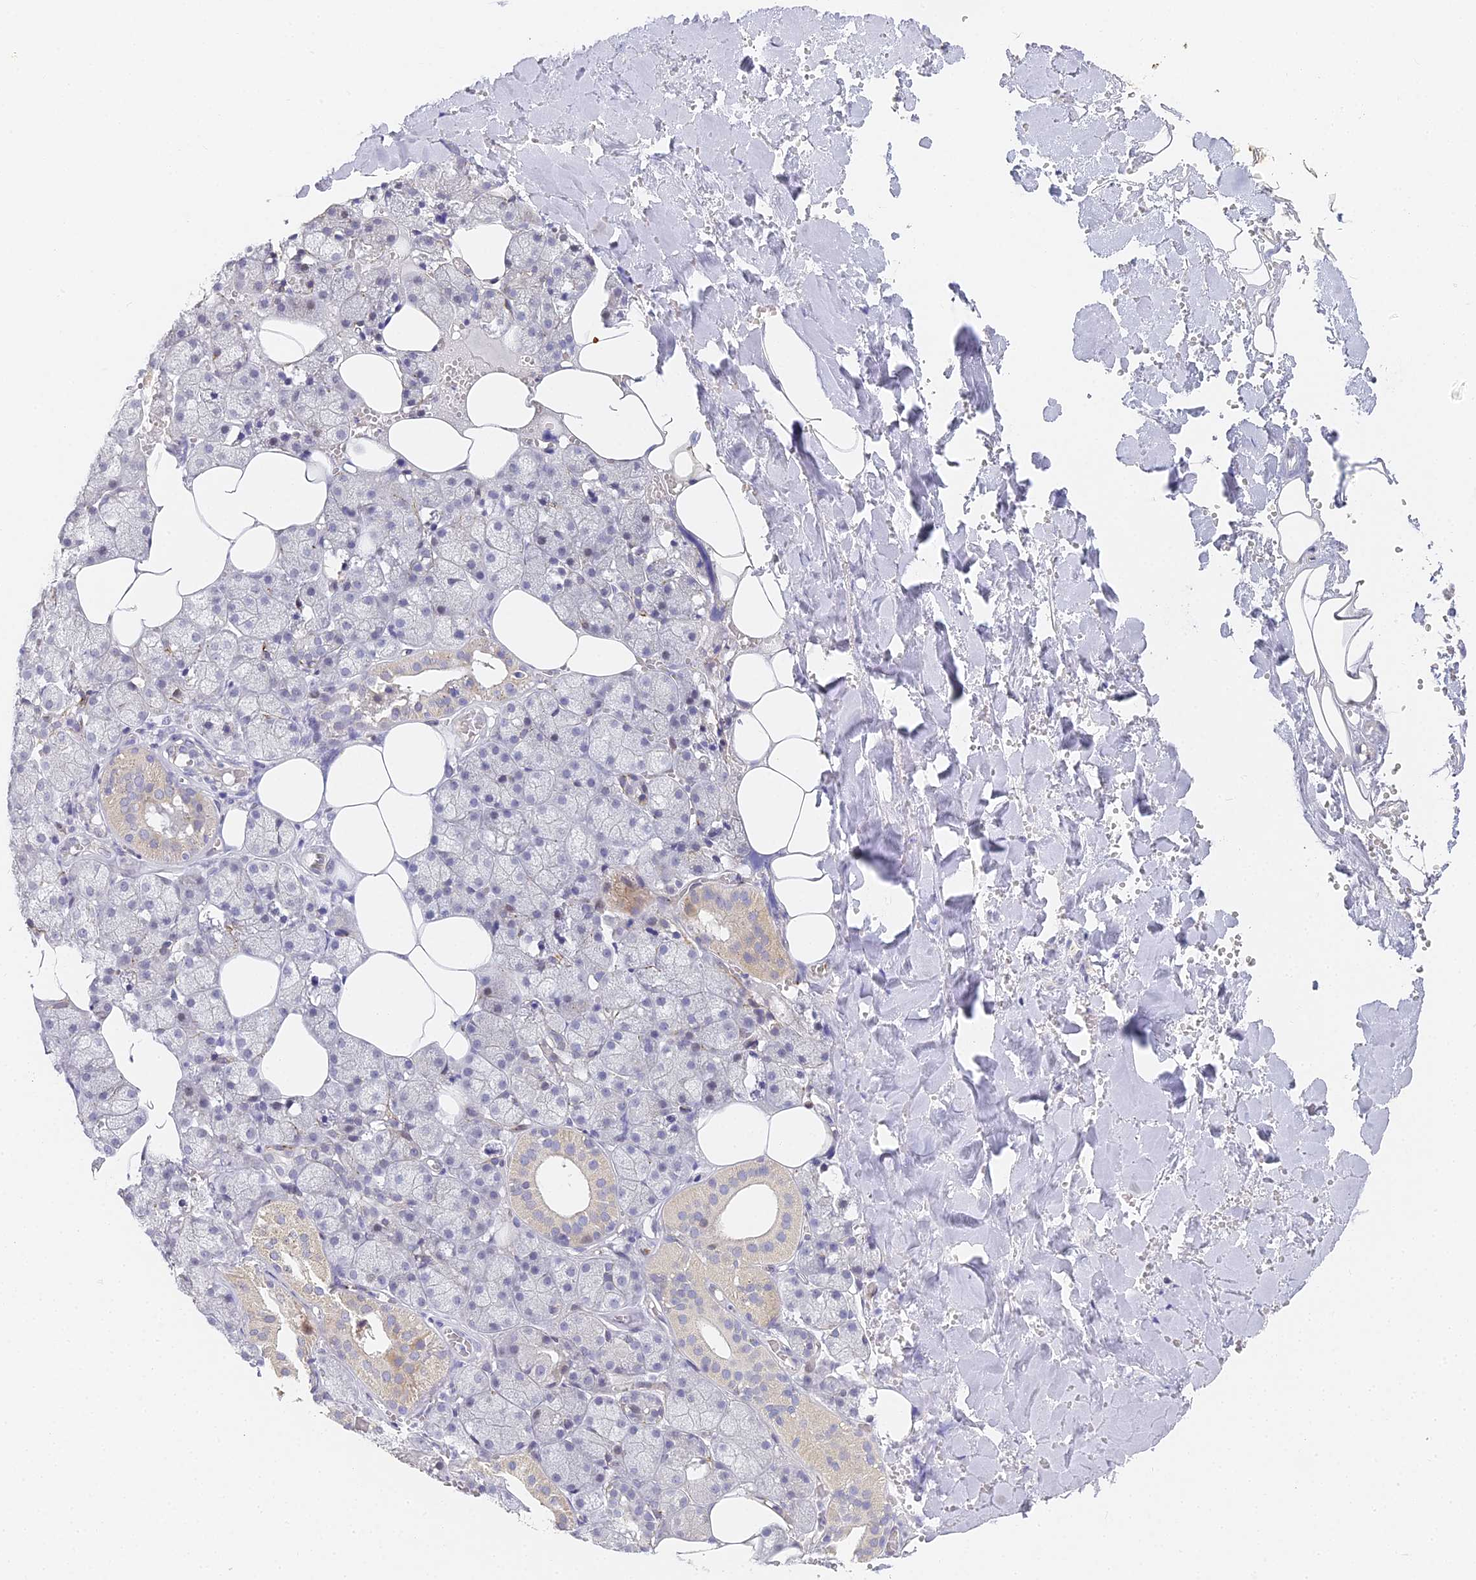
{"staining": {"intensity": "weak", "quantity": "<25%", "location": "cytoplasmic/membranous"}, "tissue": "salivary gland", "cell_type": "Glandular cells", "image_type": "normal", "snomed": [{"axis": "morphology", "description": "Normal tissue, NOS"}, {"axis": "topography", "description": "Salivary gland"}], "caption": "Salivary gland was stained to show a protein in brown. There is no significant expression in glandular cells. Brightfield microscopy of immunohistochemistry (IHC) stained with DAB (brown) and hematoxylin (blue), captured at high magnification.", "gene": "GJA1", "patient": {"sex": "male", "age": 62}}